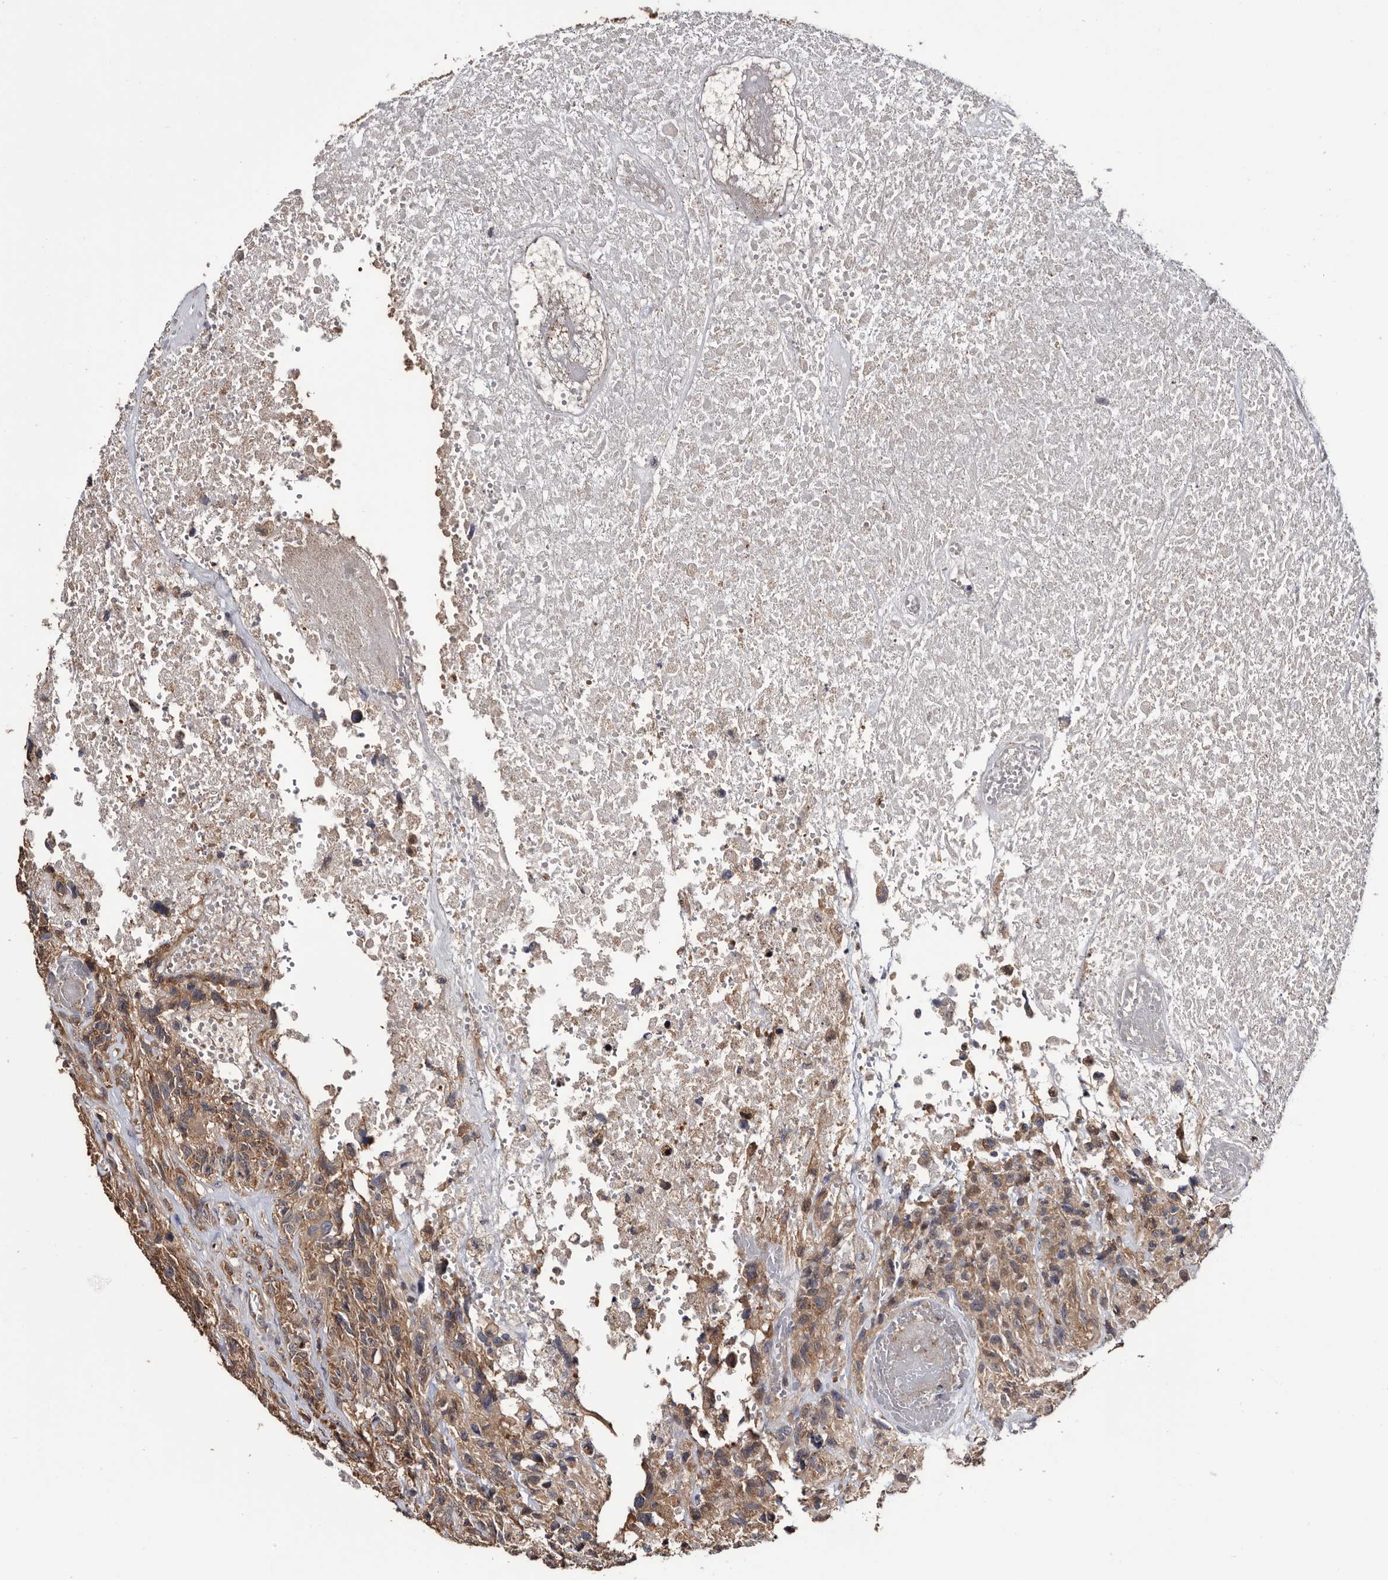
{"staining": {"intensity": "moderate", "quantity": ">75%", "location": "cytoplasmic/membranous"}, "tissue": "glioma", "cell_type": "Tumor cells", "image_type": "cancer", "snomed": [{"axis": "morphology", "description": "Glioma, malignant, High grade"}, {"axis": "topography", "description": "Brain"}], "caption": "Glioma stained for a protein exhibits moderate cytoplasmic/membranous positivity in tumor cells.", "gene": "TTI2", "patient": {"sex": "male", "age": 69}}